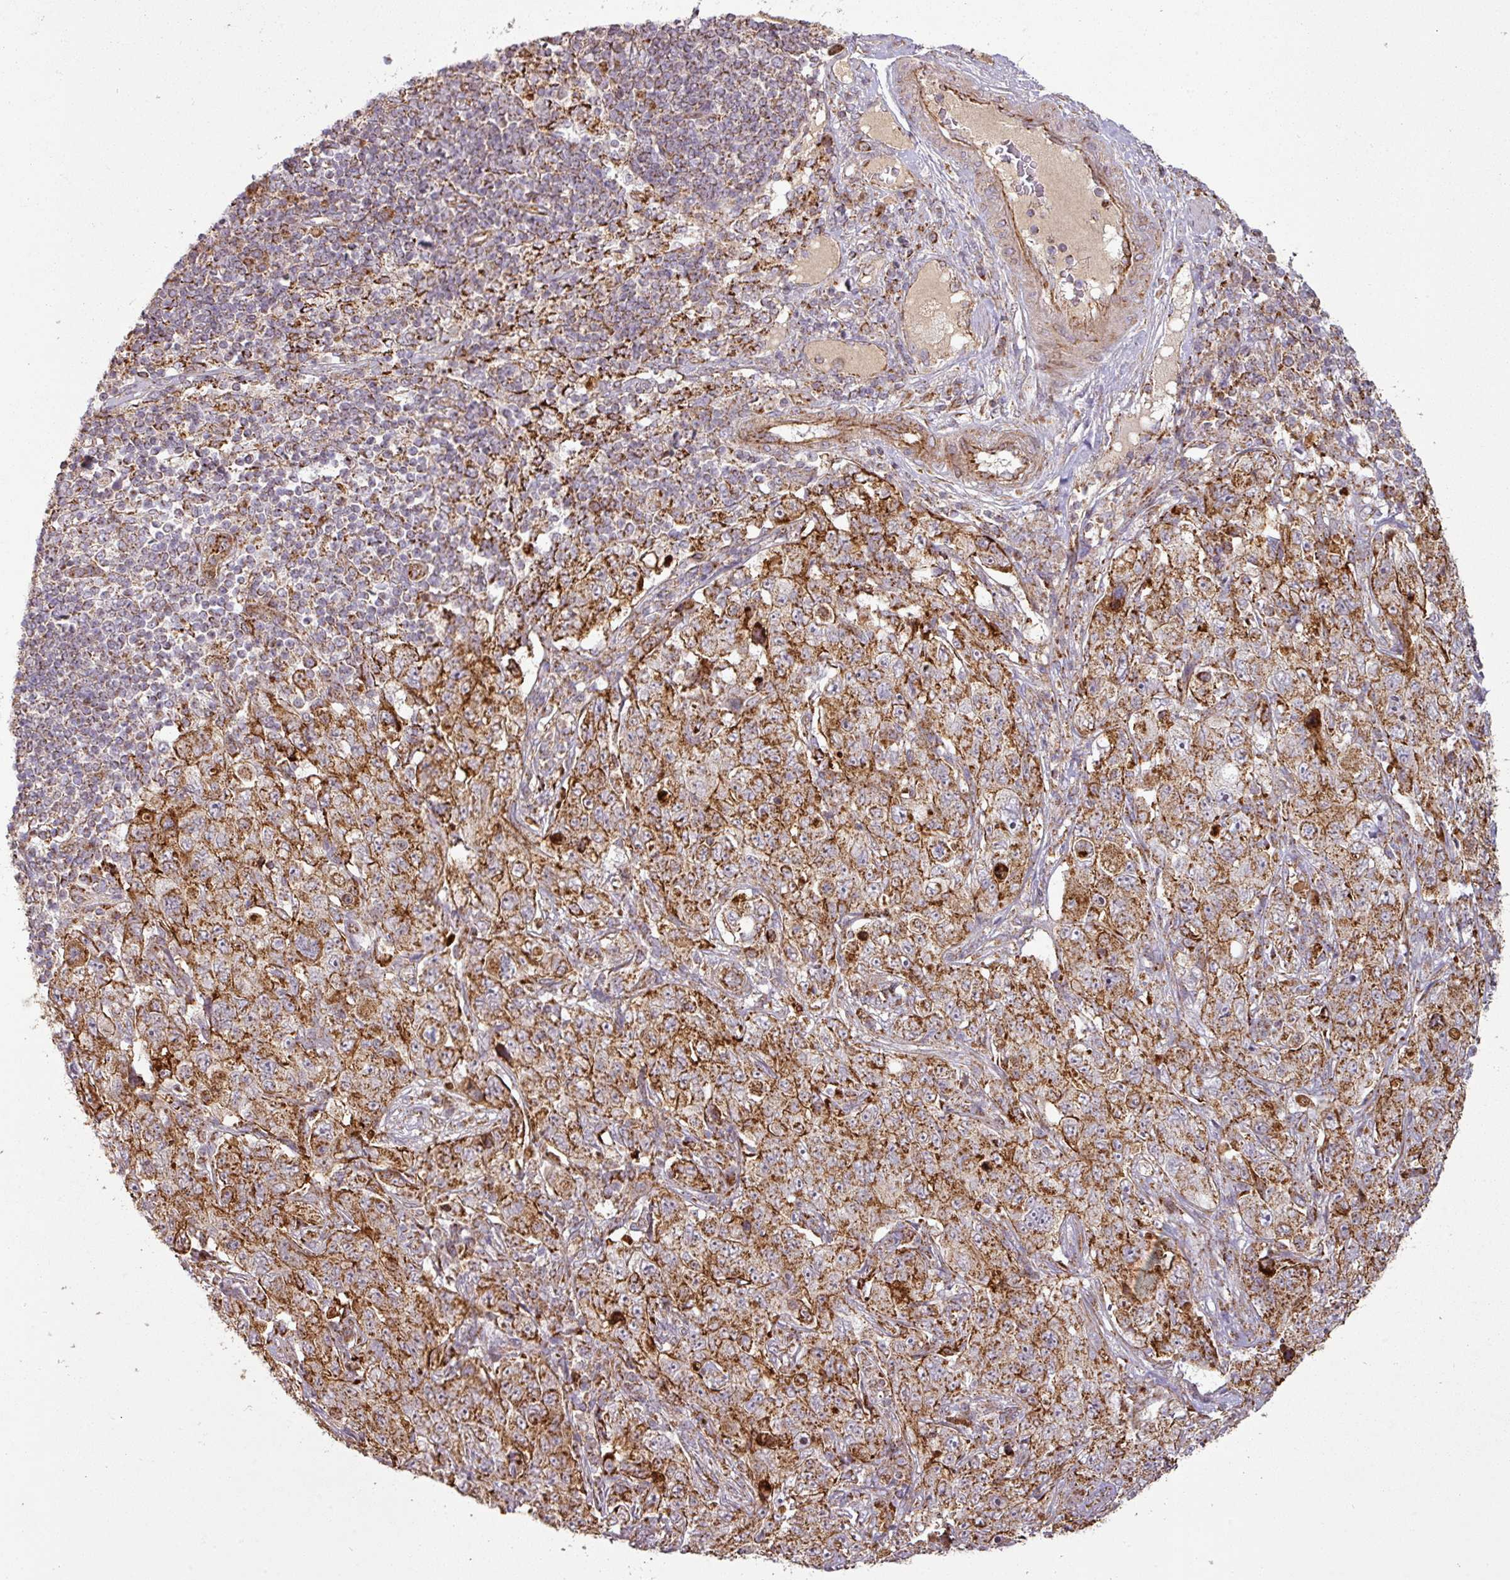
{"staining": {"intensity": "strong", "quantity": ">75%", "location": "cytoplasmic/membranous"}, "tissue": "pancreatic cancer", "cell_type": "Tumor cells", "image_type": "cancer", "snomed": [{"axis": "morphology", "description": "Adenocarcinoma, NOS"}, {"axis": "topography", "description": "Pancreas"}], "caption": "Immunohistochemistry of human adenocarcinoma (pancreatic) demonstrates high levels of strong cytoplasmic/membranous positivity in approximately >75% of tumor cells.", "gene": "GPD2", "patient": {"sex": "male", "age": 68}}